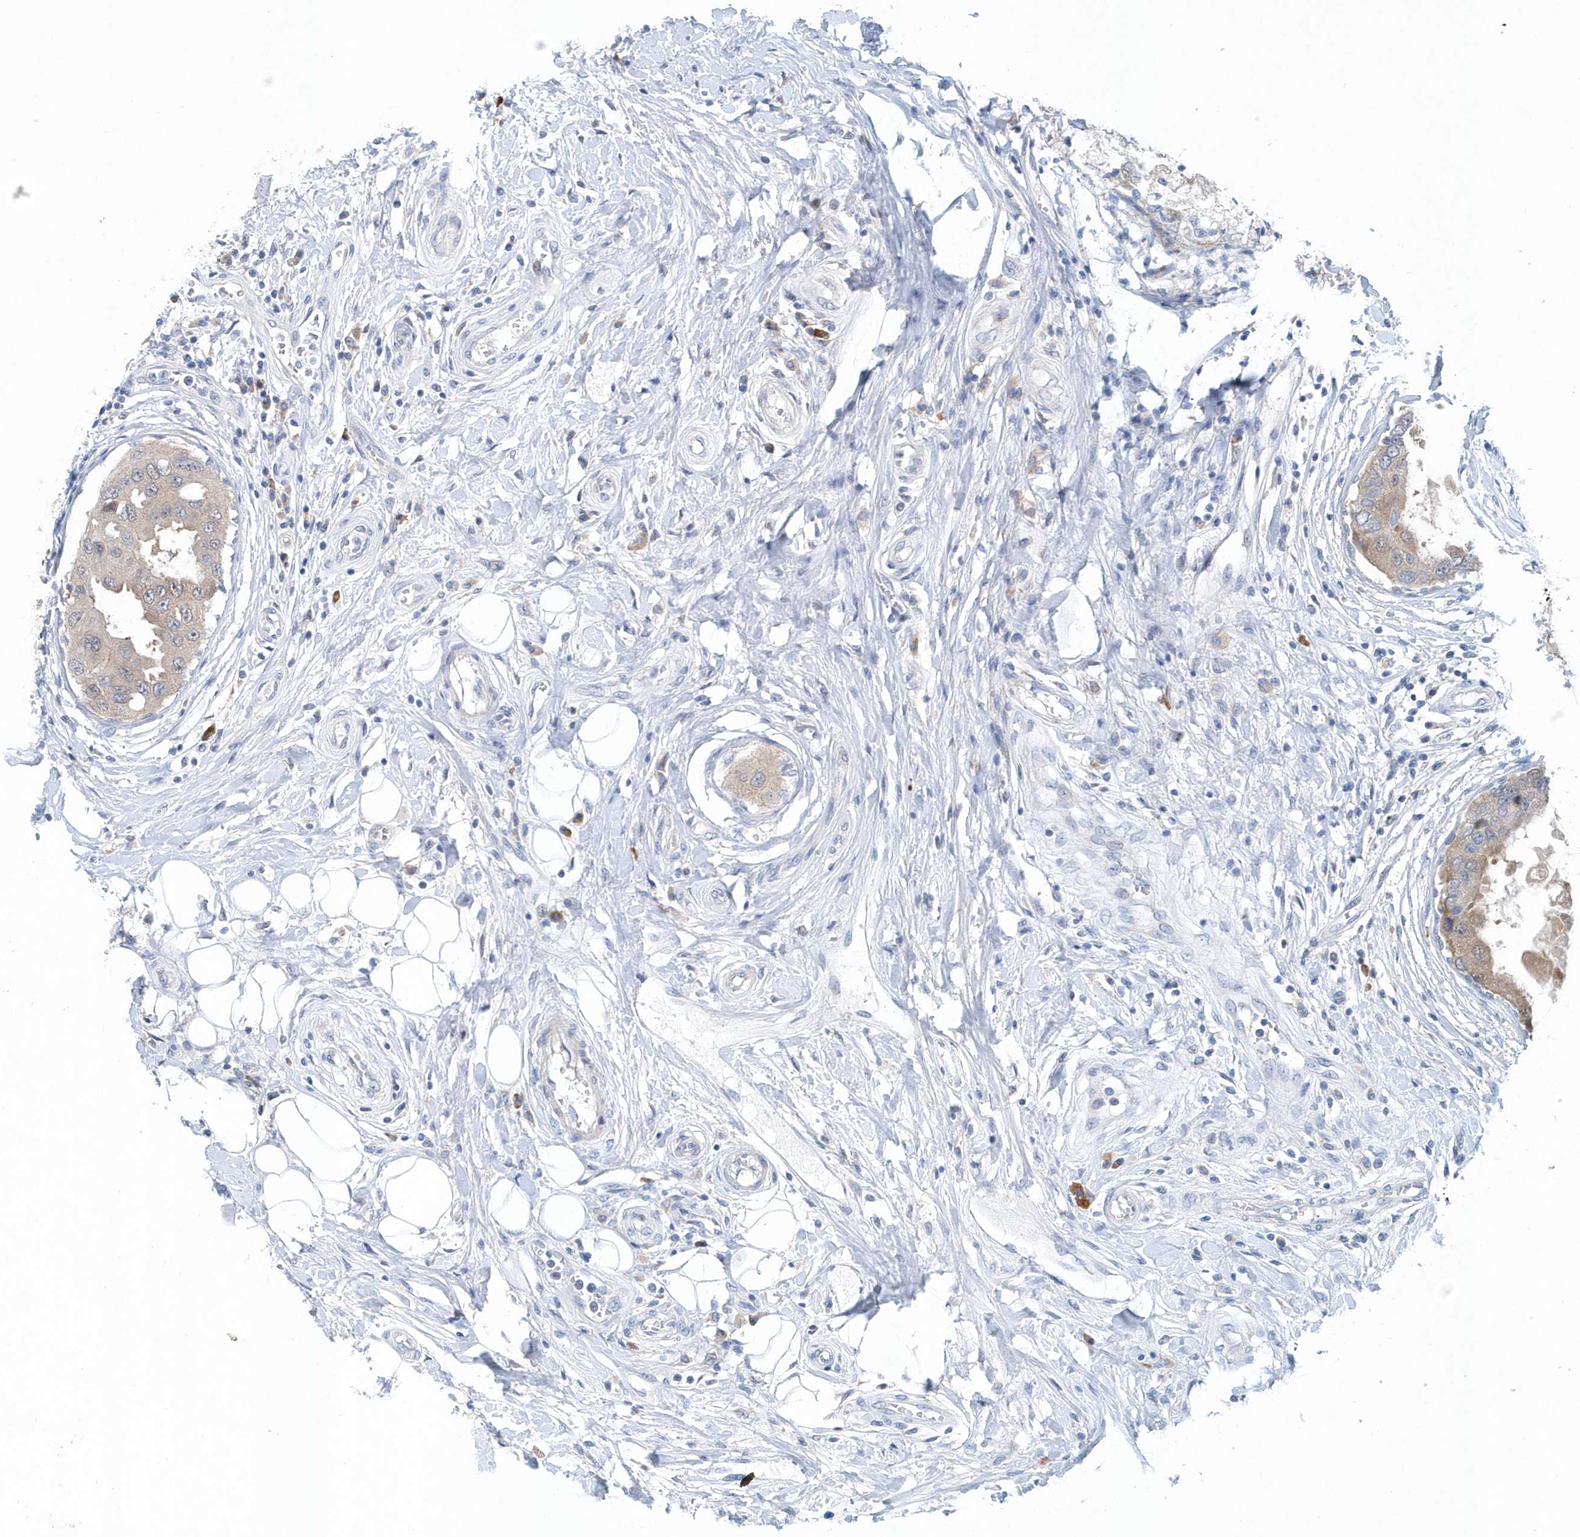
{"staining": {"intensity": "weak", "quantity": "25%-75%", "location": "cytoplasmic/membranous"}, "tissue": "breast cancer", "cell_type": "Tumor cells", "image_type": "cancer", "snomed": [{"axis": "morphology", "description": "Duct carcinoma"}, {"axis": "topography", "description": "Breast"}], "caption": "Invasive ductal carcinoma (breast) stained for a protein shows weak cytoplasmic/membranous positivity in tumor cells.", "gene": "PFN2", "patient": {"sex": "female", "age": 27}}